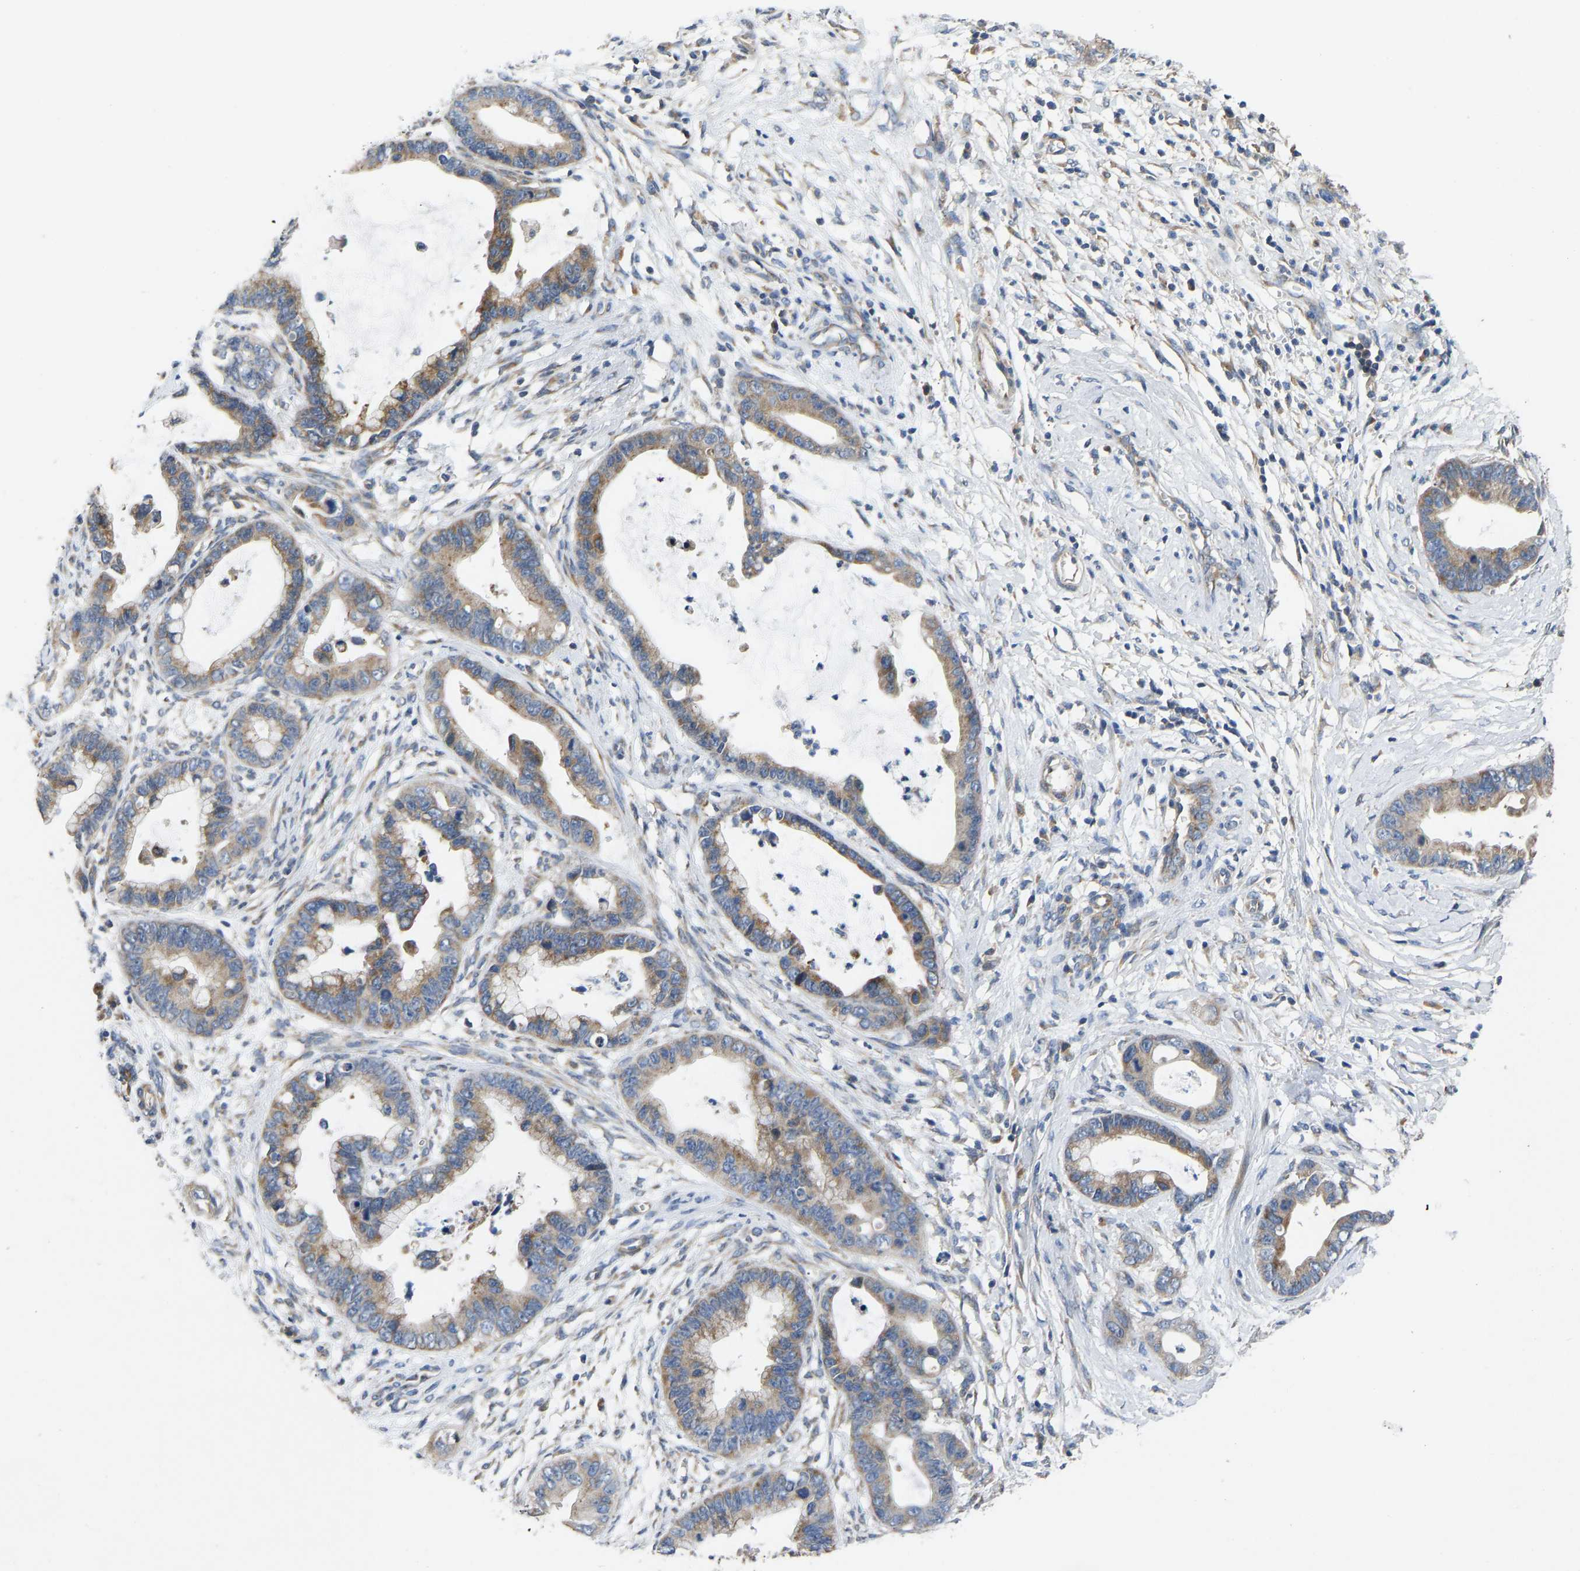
{"staining": {"intensity": "moderate", "quantity": ">75%", "location": "cytoplasmic/membranous"}, "tissue": "cervical cancer", "cell_type": "Tumor cells", "image_type": "cancer", "snomed": [{"axis": "morphology", "description": "Adenocarcinoma, NOS"}, {"axis": "topography", "description": "Cervix"}], "caption": "IHC (DAB (3,3'-diaminobenzidine)) staining of human cervical cancer (adenocarcinoma) displays moderate cytoplasmic/membranous protein expression in approximately >75% of tumor cells.", "gene": "TMEM150A", "patient": {"sex": "female", "age": 44}}